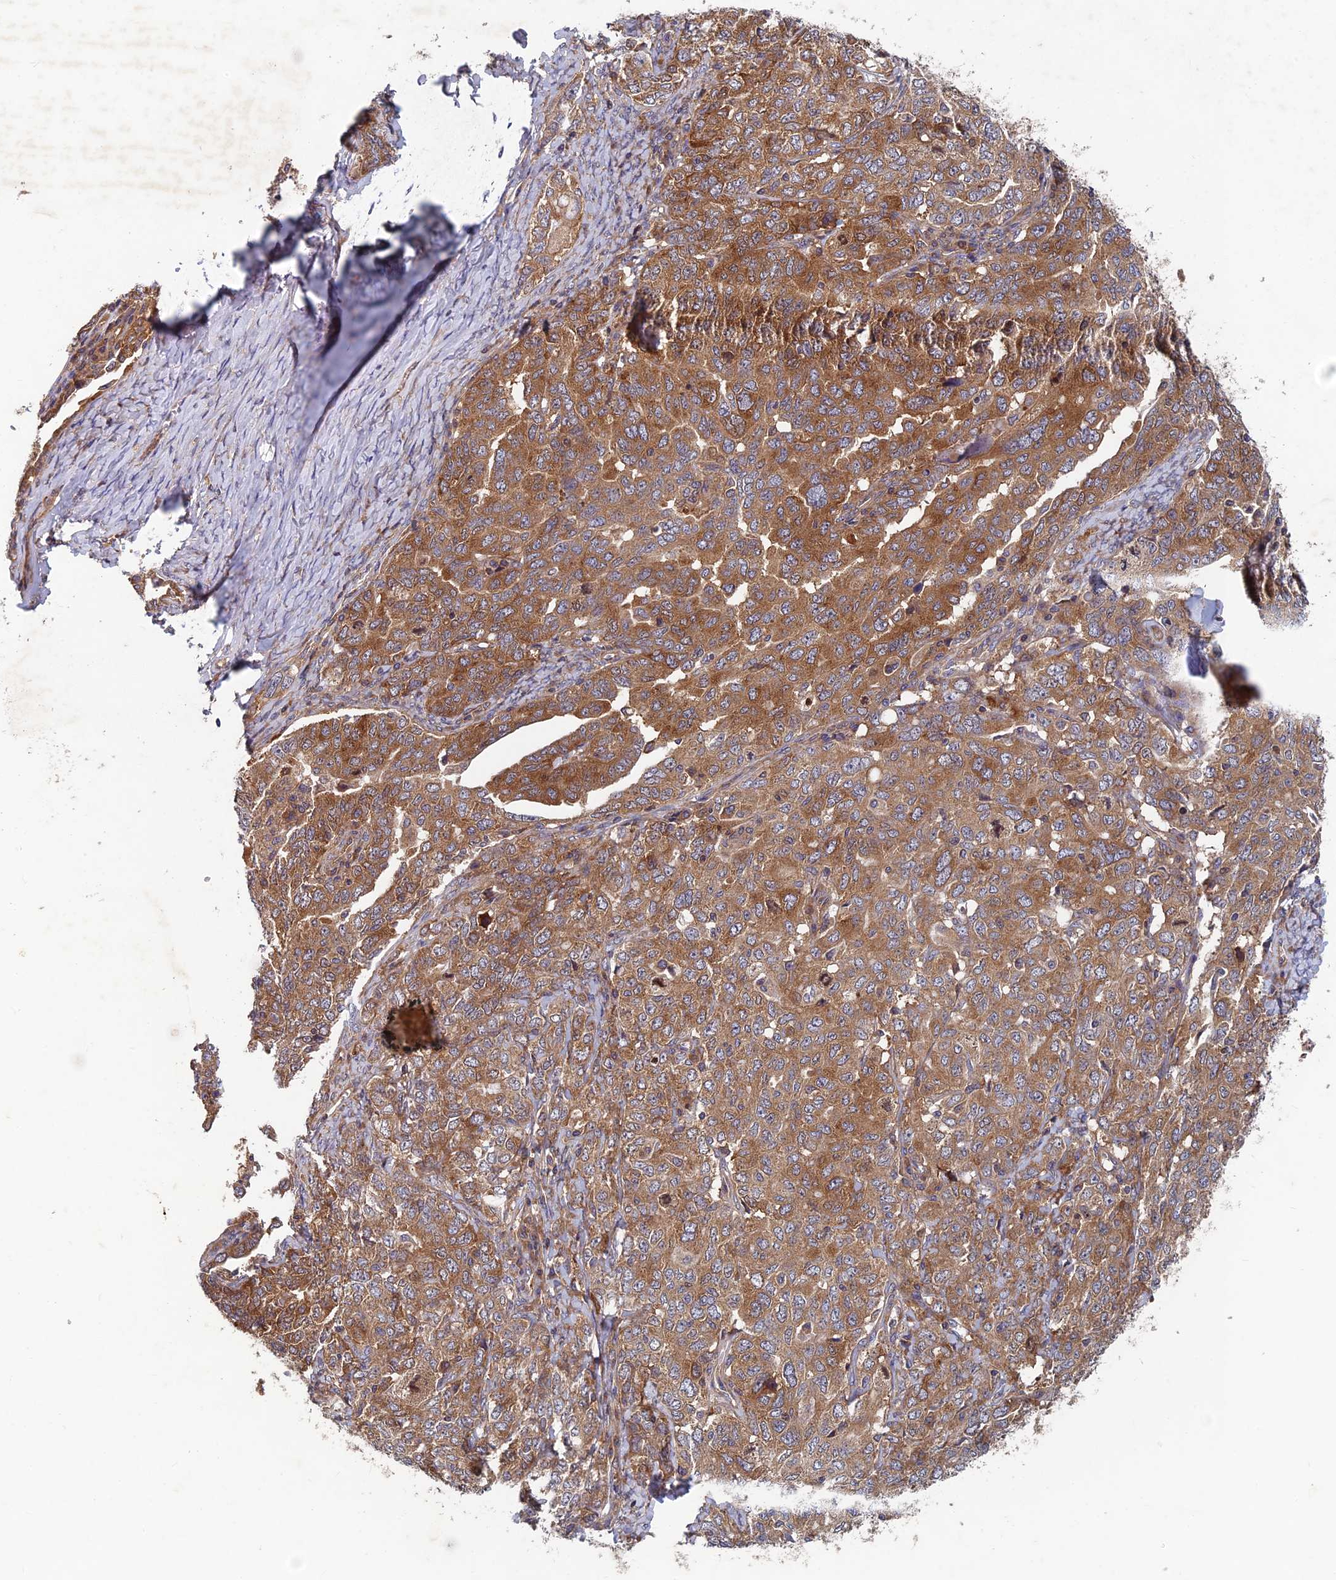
{"staining": {"intensity": "moderate", "quantity": ">75%", "location": "cytoplasmic/membranous"}, "tissue": "ovarian cancer", "cell_type": "Tumor cells", "image_type": "cancer", "snomed": [{"axis": "morphology", "description": "Carcinoma, endometroid"}, {"axis": "topography", "description": "Ovary"}], "caption": "Brown immunohistochemical staining in endometroid carcinoma (ovarian) shows moderate cytoplasmic/membranous staining in approximately >75% of tumor cells.", "gene": "NCAPG", "patient": {"sex": "female", "age": 62}}